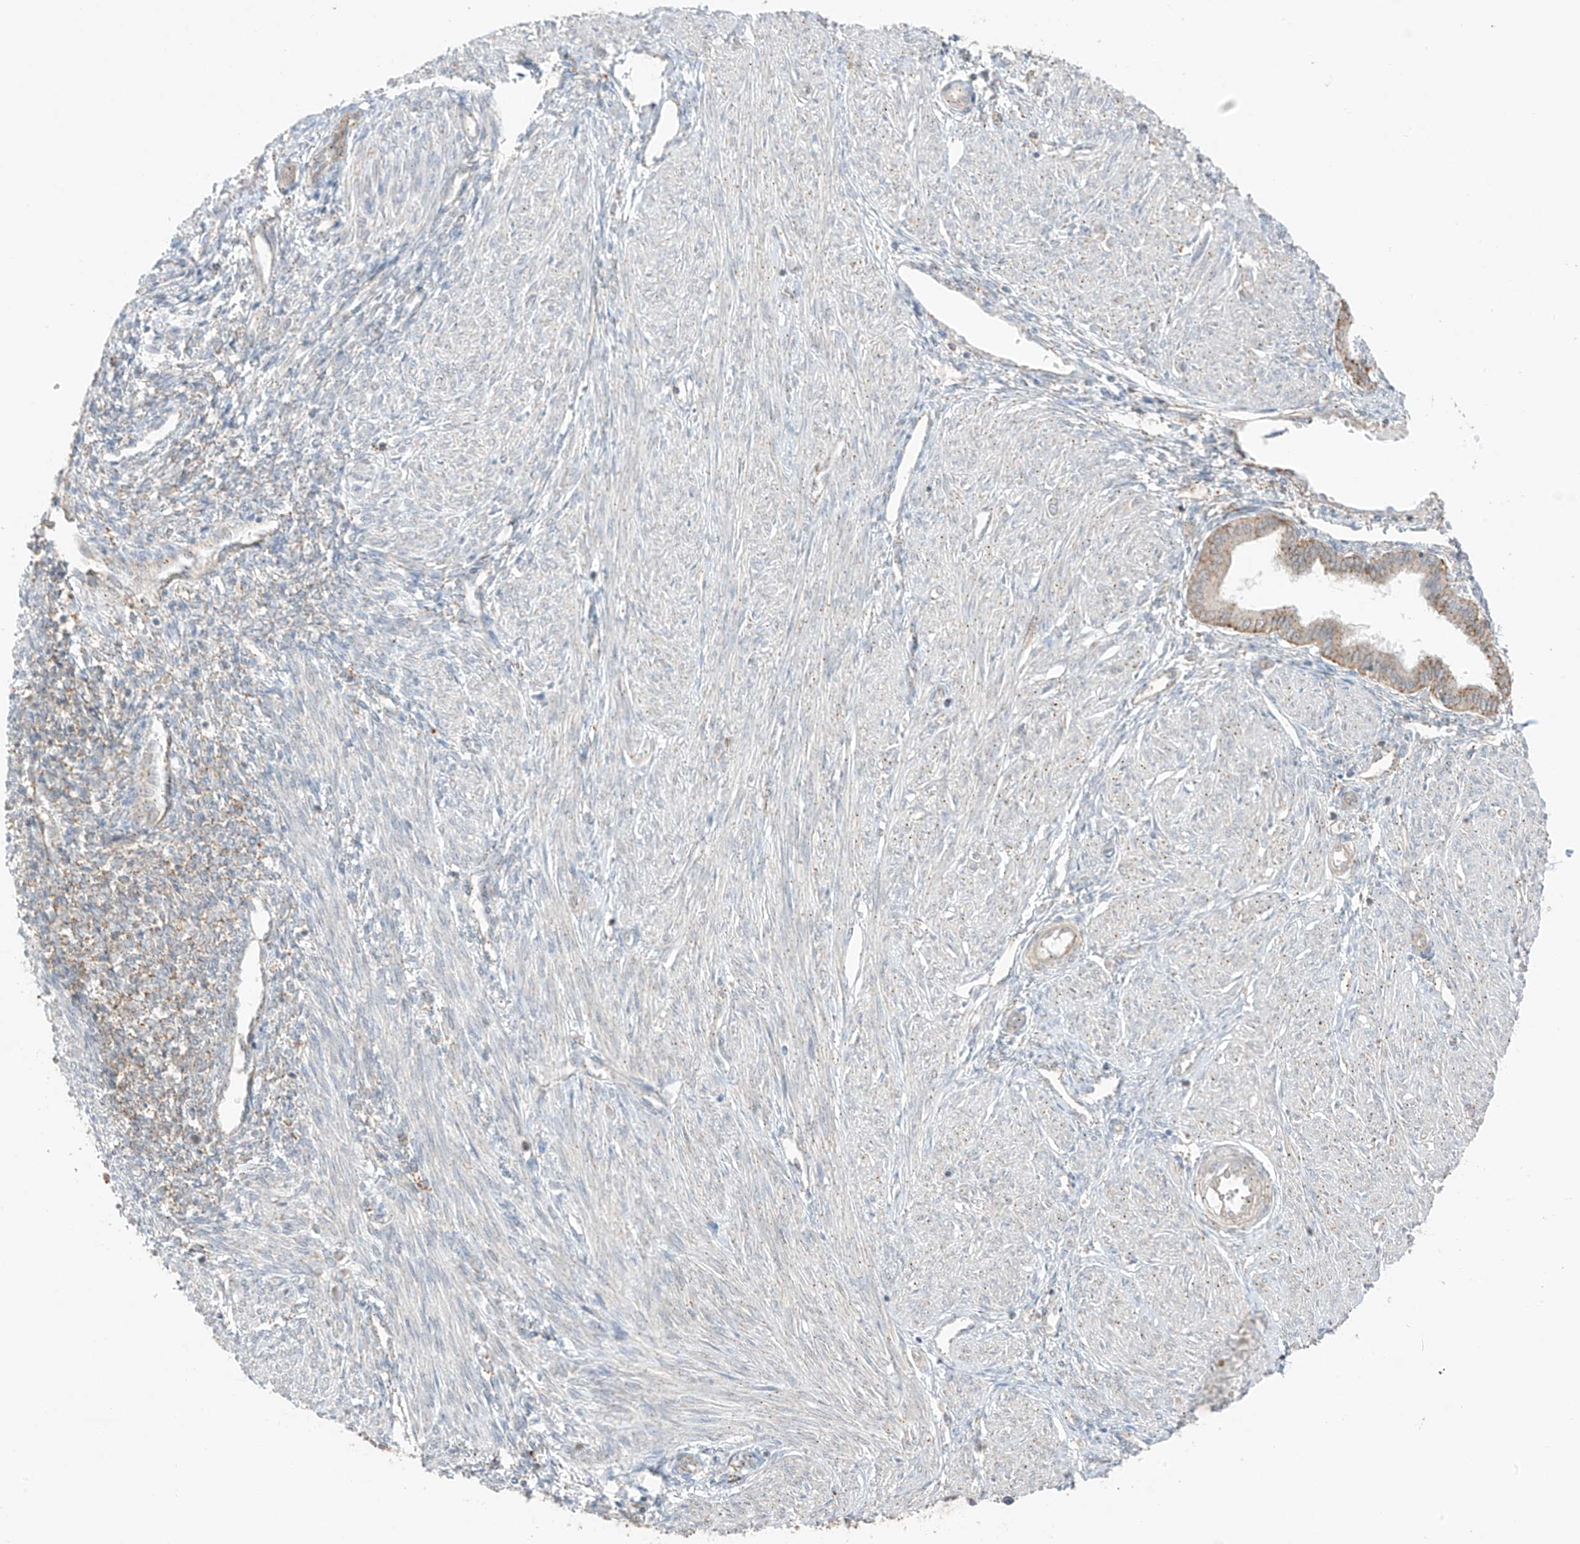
{"staining": {"intensity": "weak", "quantity": "<25%", "location": "cytoplasmic/membranous"}, "tissue": "endometrium", "cell_type": "Cells in endometrial stroma", "image_type": "normal", "snomed": [{"axis": "morphology", "description": "Normal tissue, NOS"}, {"axis": "topography", "description": "Endometrium"}], "caption": "Immunohistochemical staining of unremarkable endometrium exhibits no significant staining in cells in endometrial stroma. (Brightfield microscopy of DAB IHC at high magnification).", "gene": "N4BP3", "patient": {"sex": "female", "age": 53}}